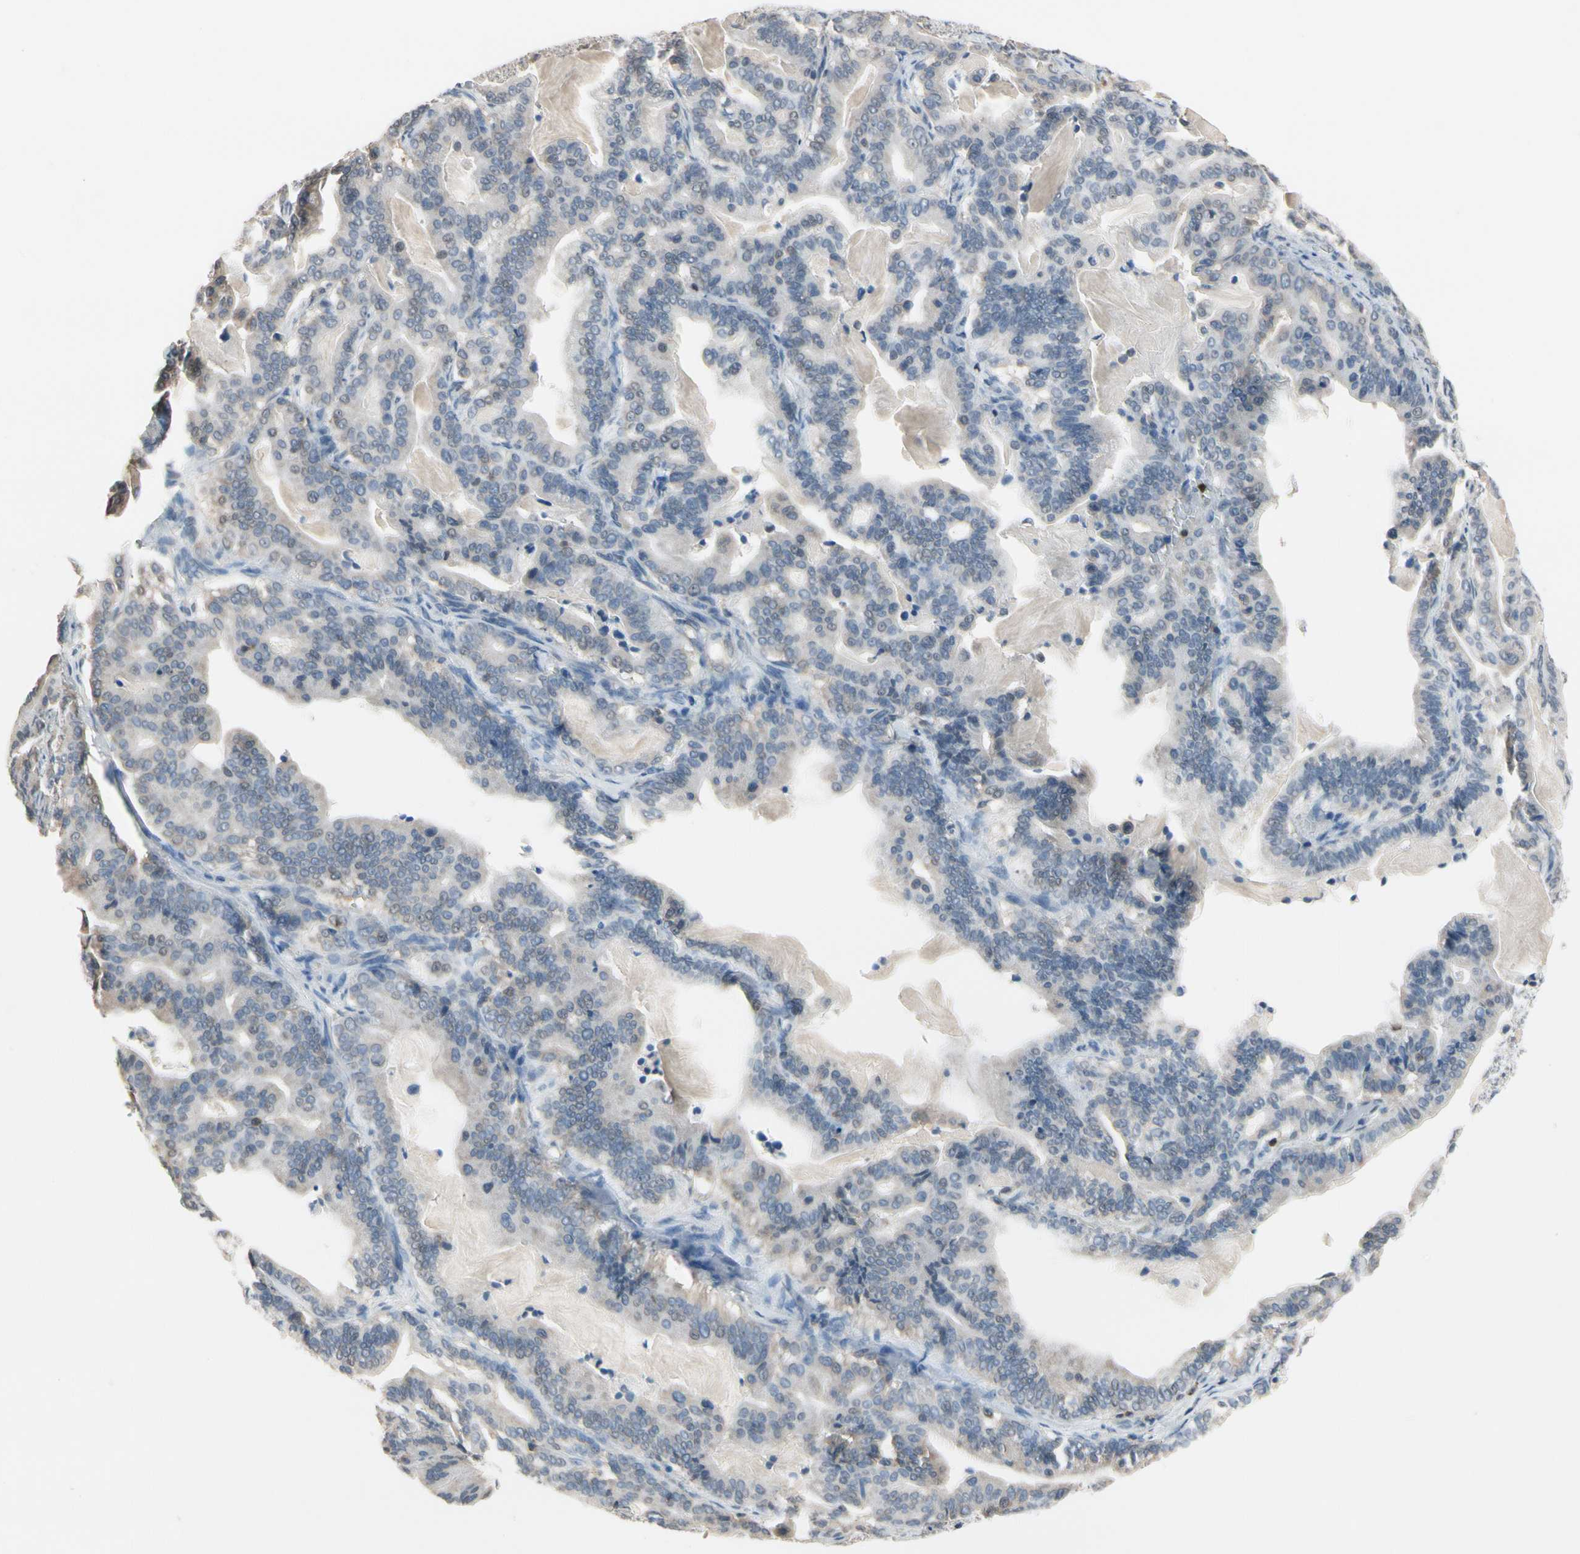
{"staining": {"intensity": "weak", "quantity": "<25%", "location": "nuclear"}, "tissue": "pancreatic cancer", "cell_type": "Tumor cells", "image_type": "cancer", "snomed": [{"axis": "morphology", "description": "Adenocarcinoma, NOS"}, {"axis": "topography", "description": "Pancreas"}], "caption": "High magnification brightfield microscopy of pancreatic cancer (adenocarcinoma) stained with DAB (brown) and counterstained with hematoxylin (blue): tumor cells show no significant staining.", "gene": "NFATC2", "patient": {"sex": "male", "age": 63}}